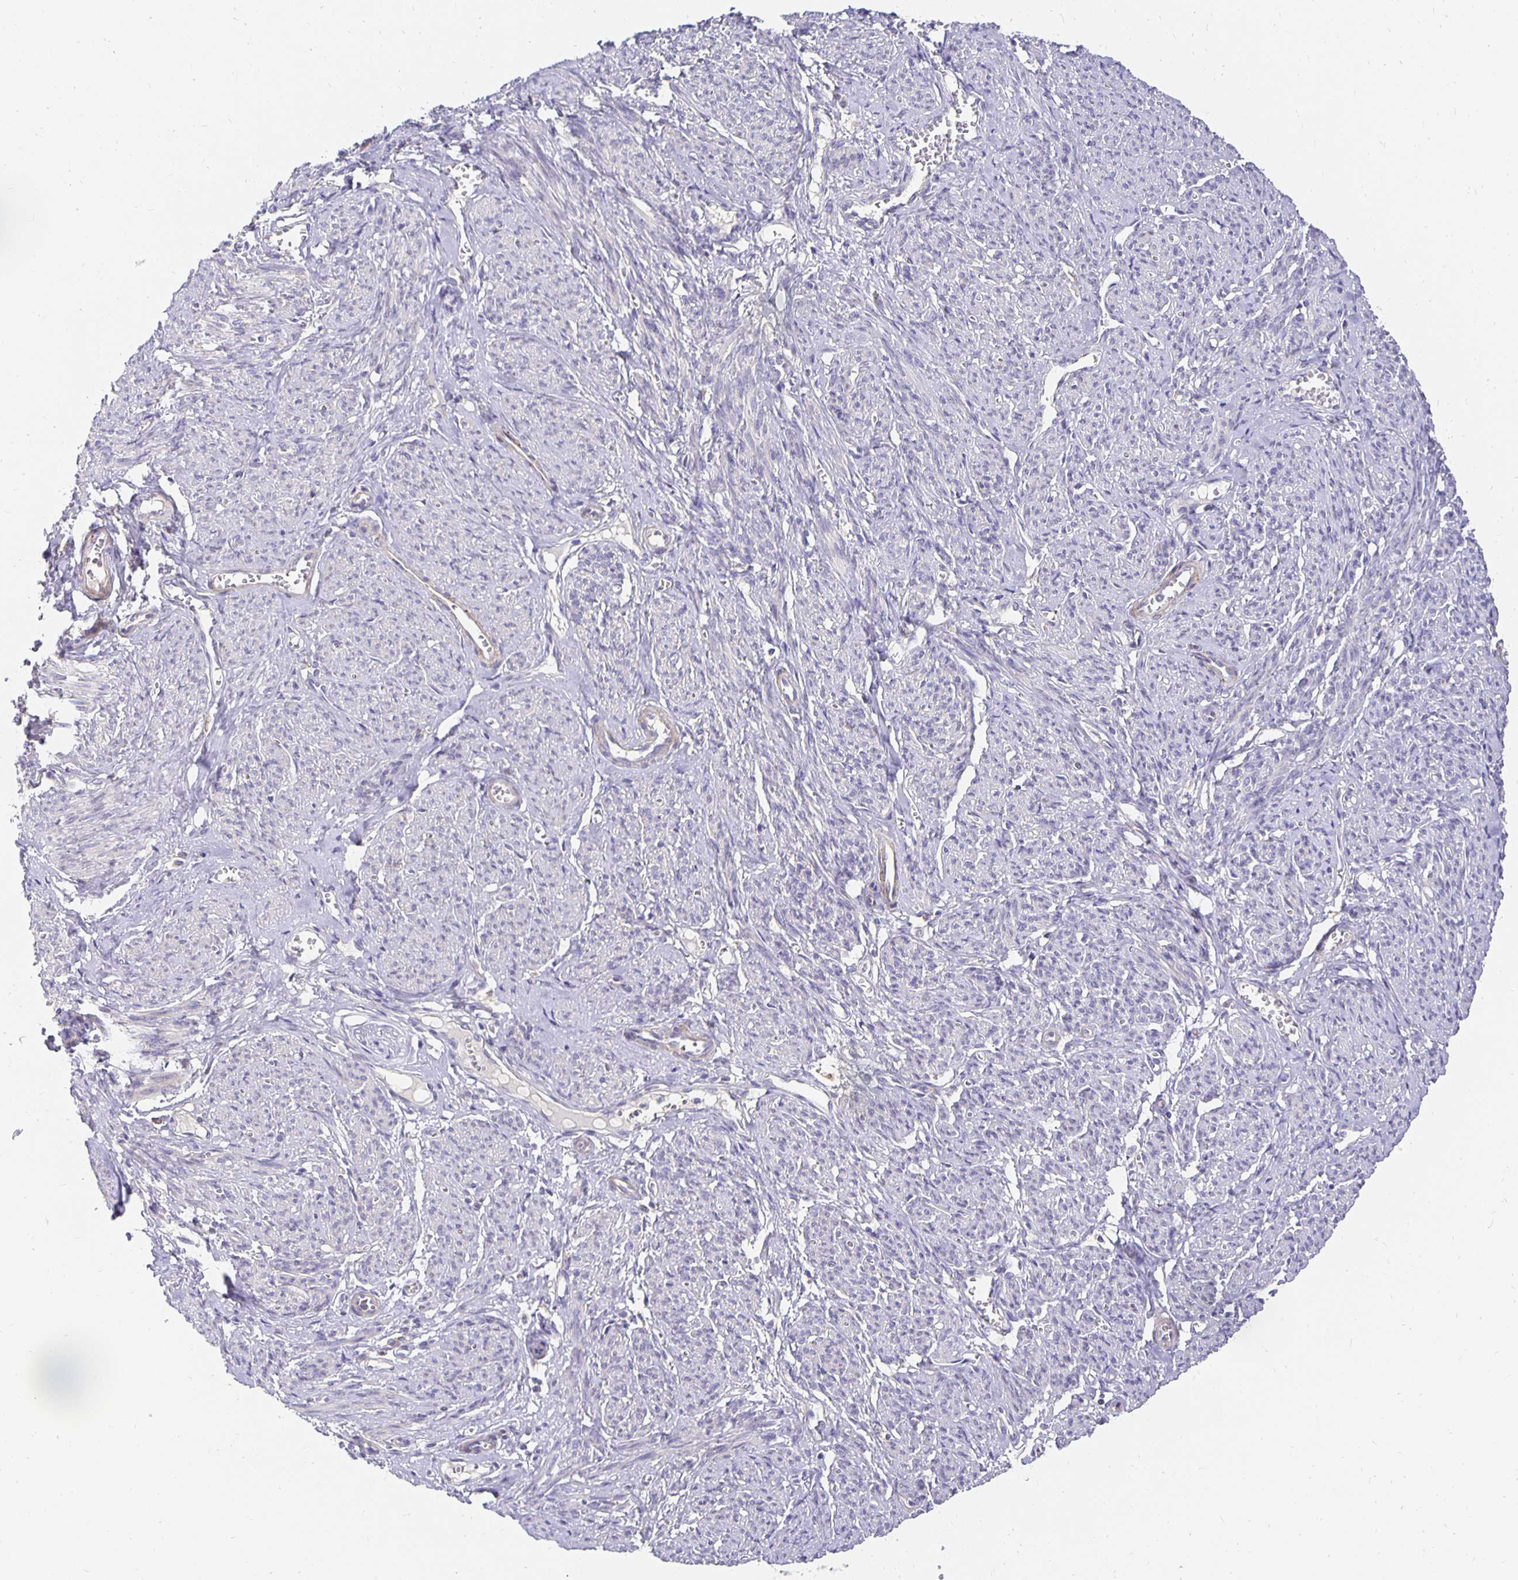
{"staining": {"intensity": "weak", "quantity": "25%-75%", "location": "cytoplasmic/membranous"}, "tissue": "smooth muscle", "cell_type": "Smooth muscle cells", "image_type": "normal", "snomed": [{"axis": "morphology", "description": "Normal tissue, NOS"}, {"axis": "topography", "description": "Smooth muscle"}], "caption": "Human smooth muscle stained for a protein (brown) exhibits weak cytoplasmic/membranous positive expression in approximately 25%-75% of smooth muscle cells.", "gene": "PLOD1", "patient": {"sex": "female", "age": 65}}